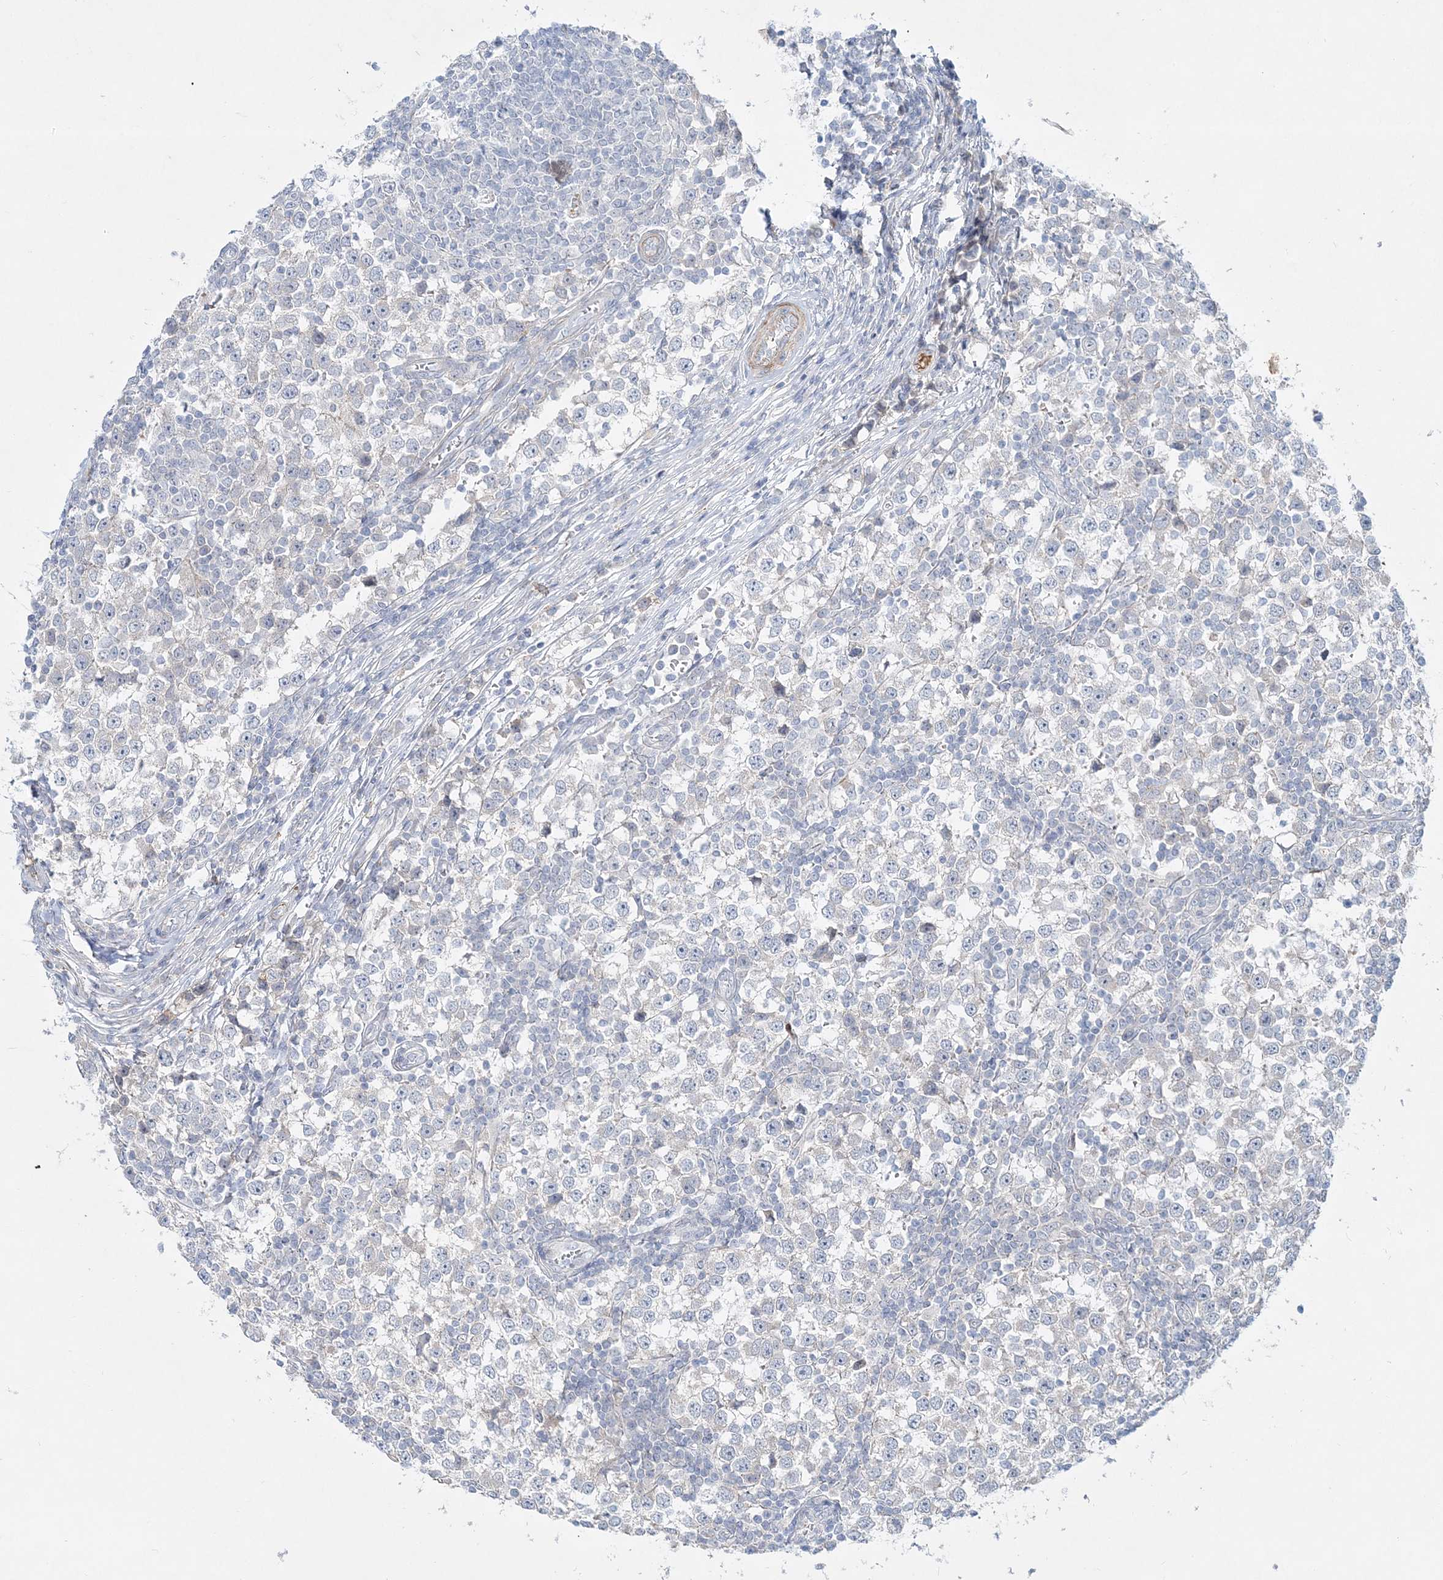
{"staining": {"intensity": "negative", "quantity": "none", "location": "none"}, "tissue": "testis cancer", "cell_type": "Tumor cells", "image_type": "cancer", "snomed": [{"axis": "morphology", "description": "Seminoma, NOS"}, {"axis": "topography", "description": "Testis"}], "caption": "An immunohistochemistry (IHC) image of seminoma (testis) is shown. There is no staining in tumor cells of seminoma (testis). Brightfield microscopy of immunohistochemistry stained with DAB (brown) and hematoxylin (blue), captured at high magnification.", "gene": "DNAH5", "patient": {"sex": "male", "age": 65}}